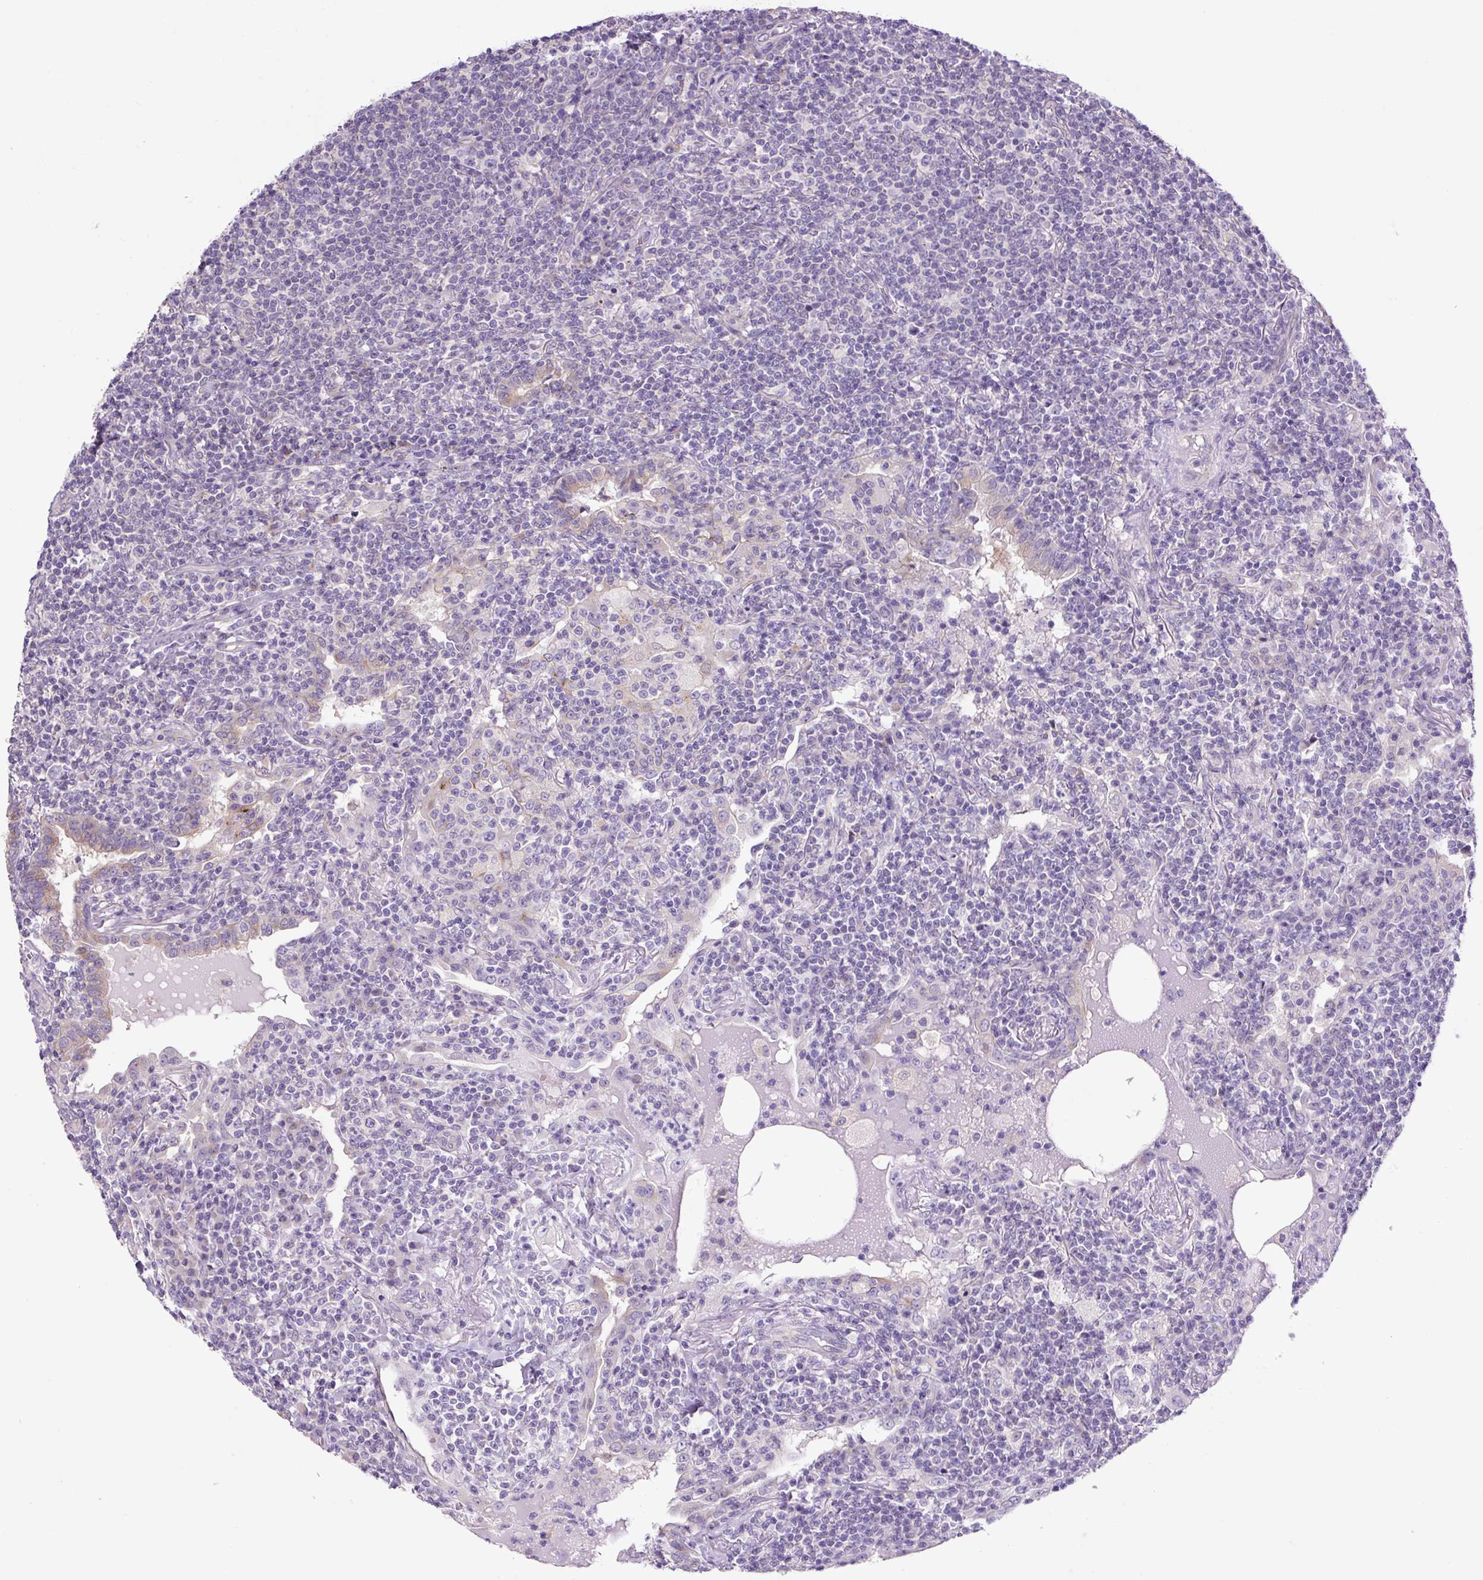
{"staining": {"intensity": "negative", "quantity": "none", "location": "none"}, "tissue": "lymphoma", "cell_type": "Tumor cells", "image_type": "cancer", "snomed": [{"axis": "morphology", "description": "Malignant lymphoma, non-Hodgkin's type, Low grade"}, {"axis": "topography", "description": "Lung"}], "caption": "IHC of human lymphoma exhibits no expression in tumor cells.", "gene": "GORASP1", "patient": {"sex": "female", "age": 71}}